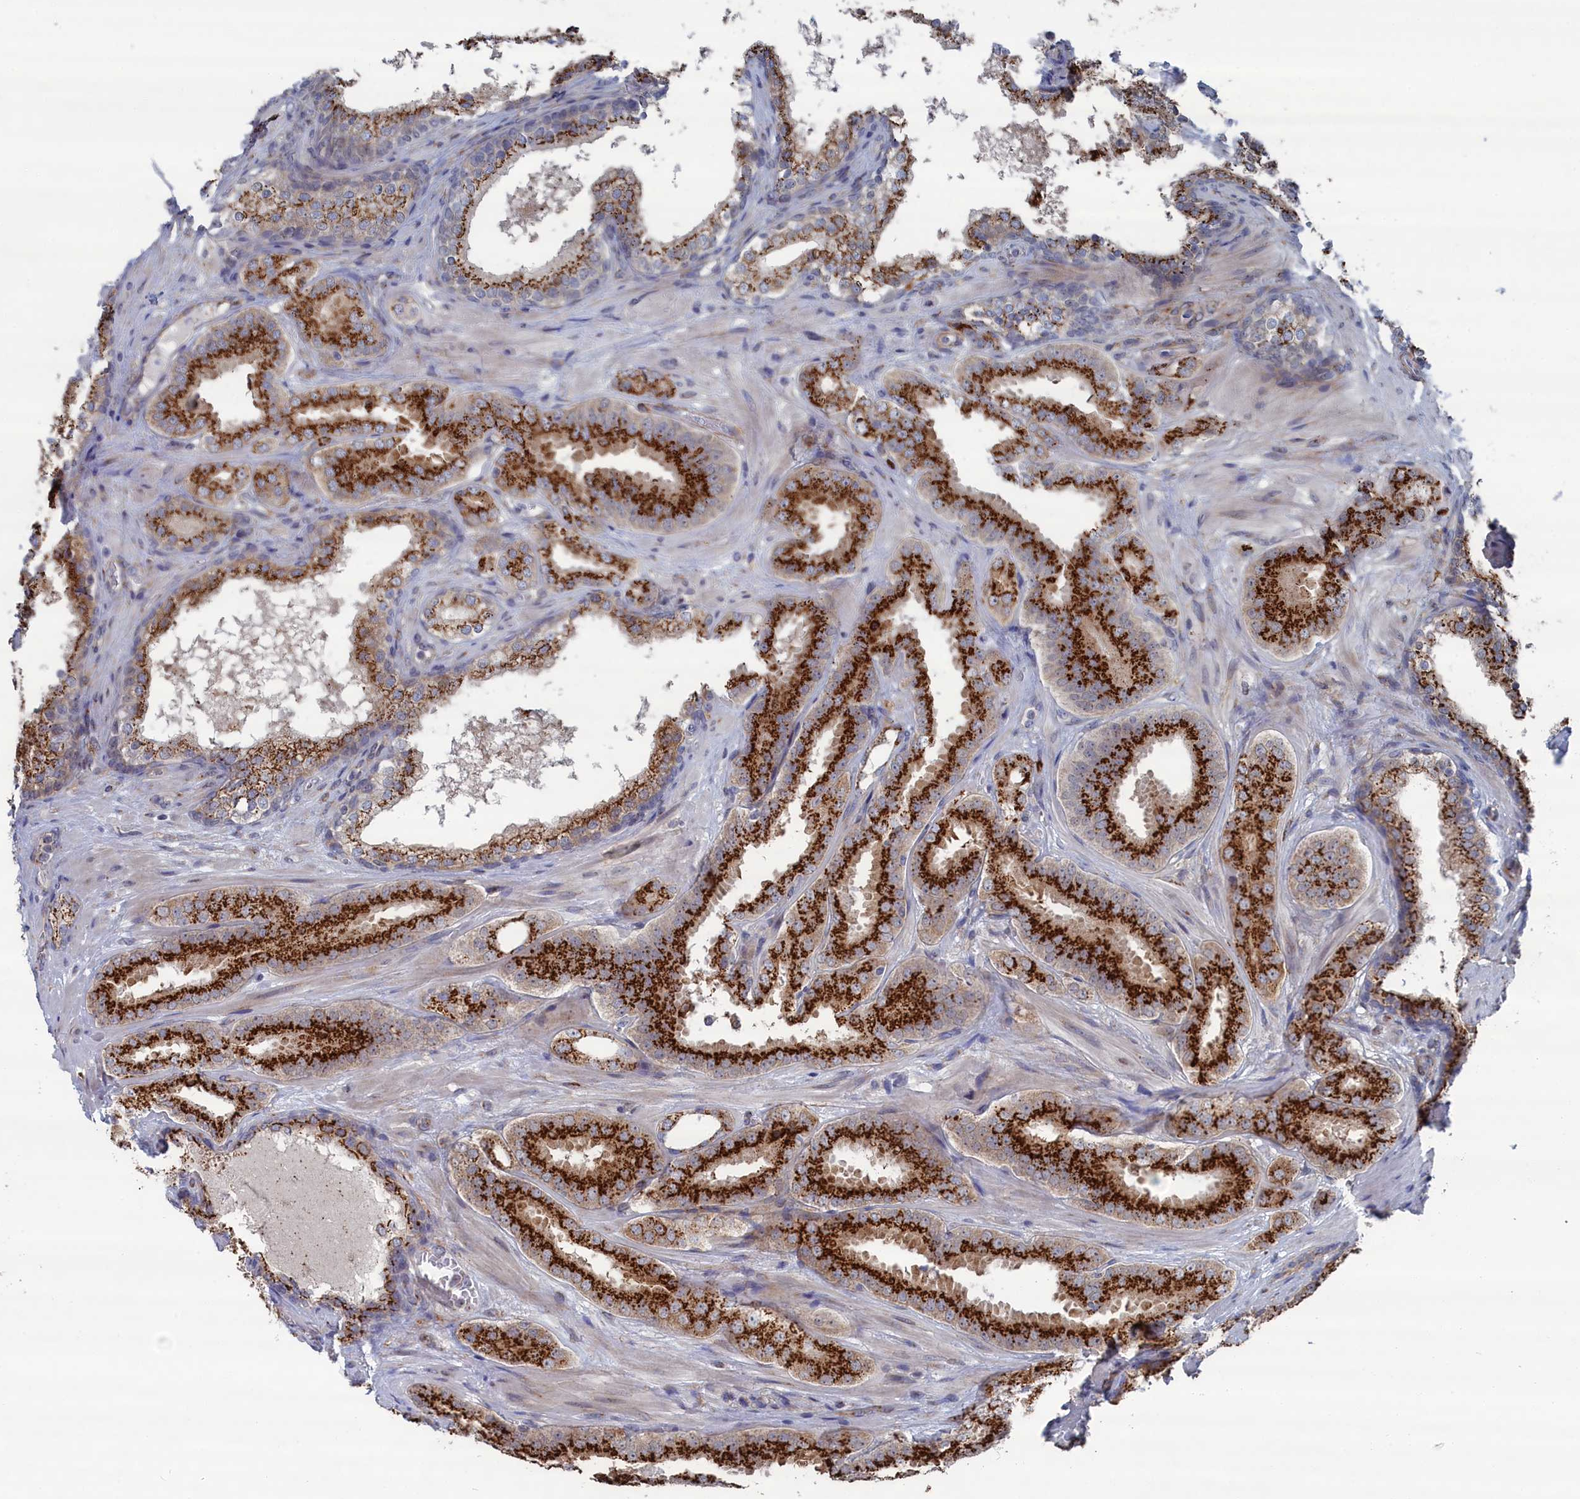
{"staining": {"intensity": "strong", "quantity": ">75%", "location": "cytoplasmic/membranous"}, "tissue": "prostate cancer", "cell_type": "Tumor cells", "image_type": "cancer", "snomed": [{"axis": "morphology", "description": "Adenocarcinoma, High grade"}, {"axis": "topography", "description": "Prostate"}], "caption": "Strong cytoplasmic/membranous protein expression is identified in approximately >75% of tumor cells in prostate cancer.", "gene": "IRX1", "patient": {"sex": "male", "age": 63}}